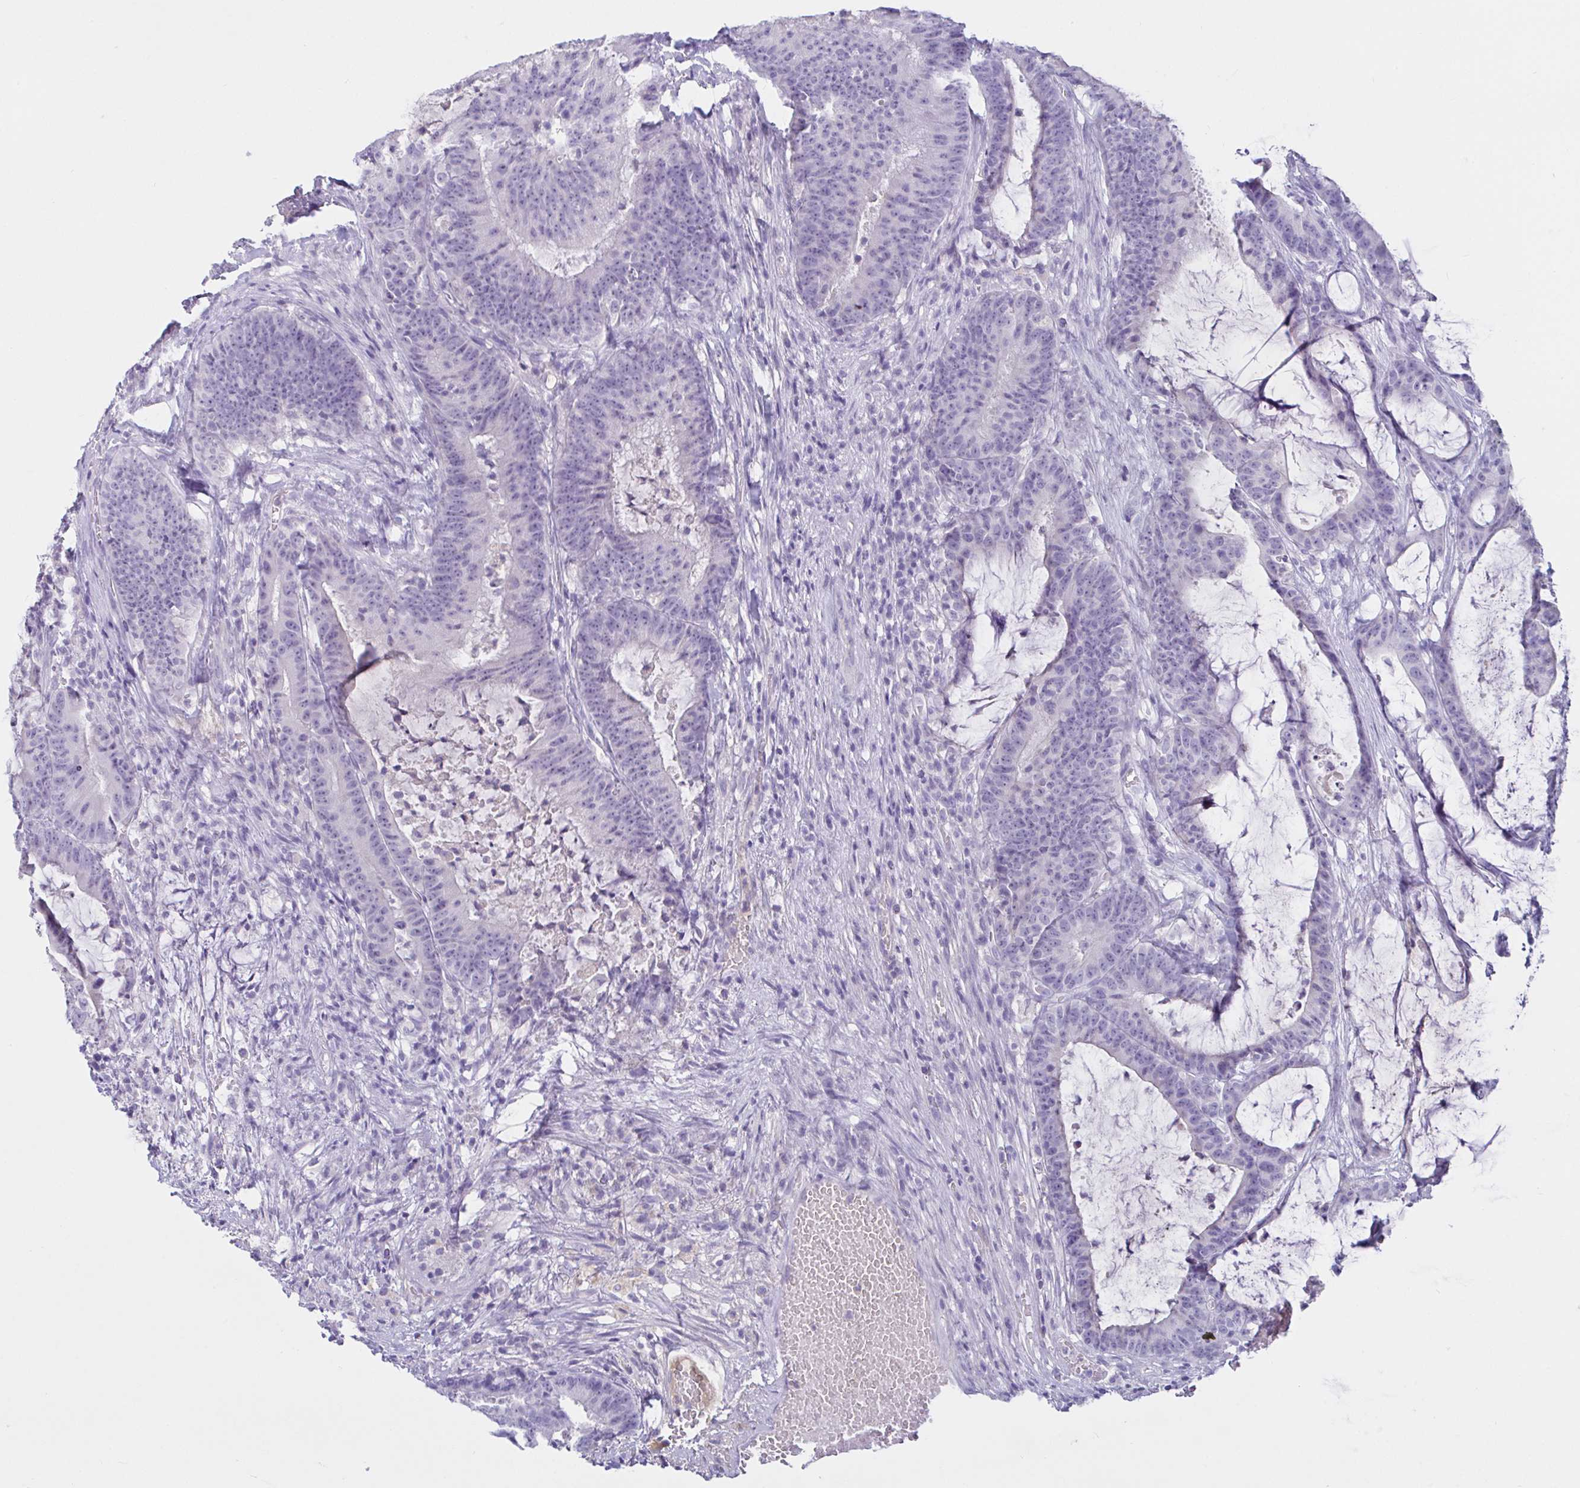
{"staining": {"intensity": "negative", "quantity": "none", "location": "none"}, "tissue": "colorectal cancer", "cell_type": "Tumor cells", "image_type": "cancer", "snomed": [{"axis": "morphology", "description": "Adenocarcinoma, NOS"}, {"axis": "topography", "description": "Colon"}], "caption": "IHC micrograph of colorectal adenocarcinoma stained for a protein (brown), which shows no positivity in tumor cells.", "gene": "SAA4", "patient": {"sex": "female", "age": 78}}